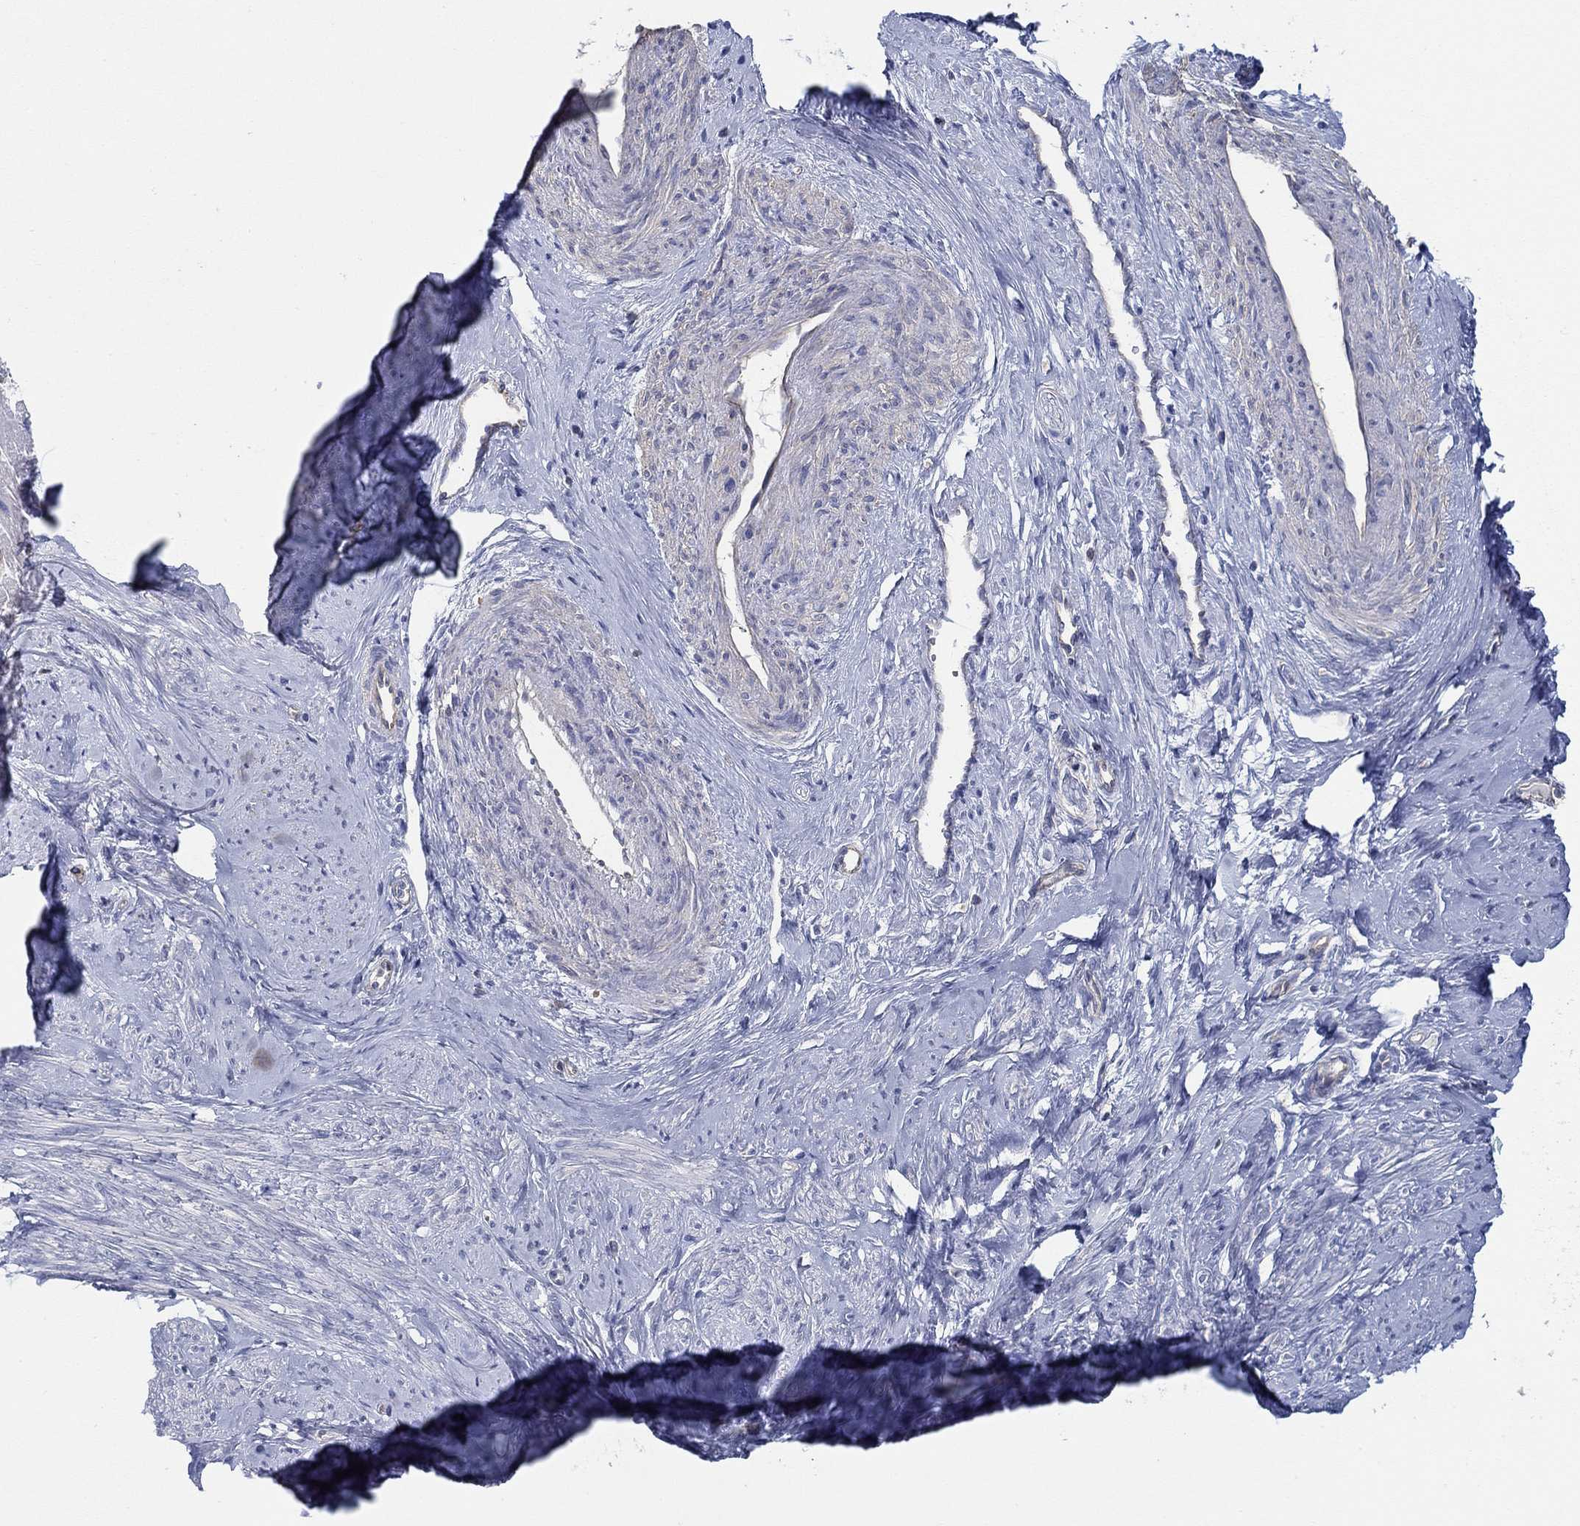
{"staining": {"intensity": "negative", "quantity": "none", "location": "none"}, "tissue": "smooth muscle", "cell_type": "Smooth muscle cells", "image_type": "normal", "snomed": [{"axis": "morphology", "description": "Normal tissue, NOS"}, {"axis": "topography", "description": "Smooth muscle"}], "caption": "This is an immunohistochemistry (IHC) histopathology image of benign human smooth muscle. There is no staining in smooth muscle cells.", "gene": "BBOF1", "patient": {"sex": "female", "age": 48}}